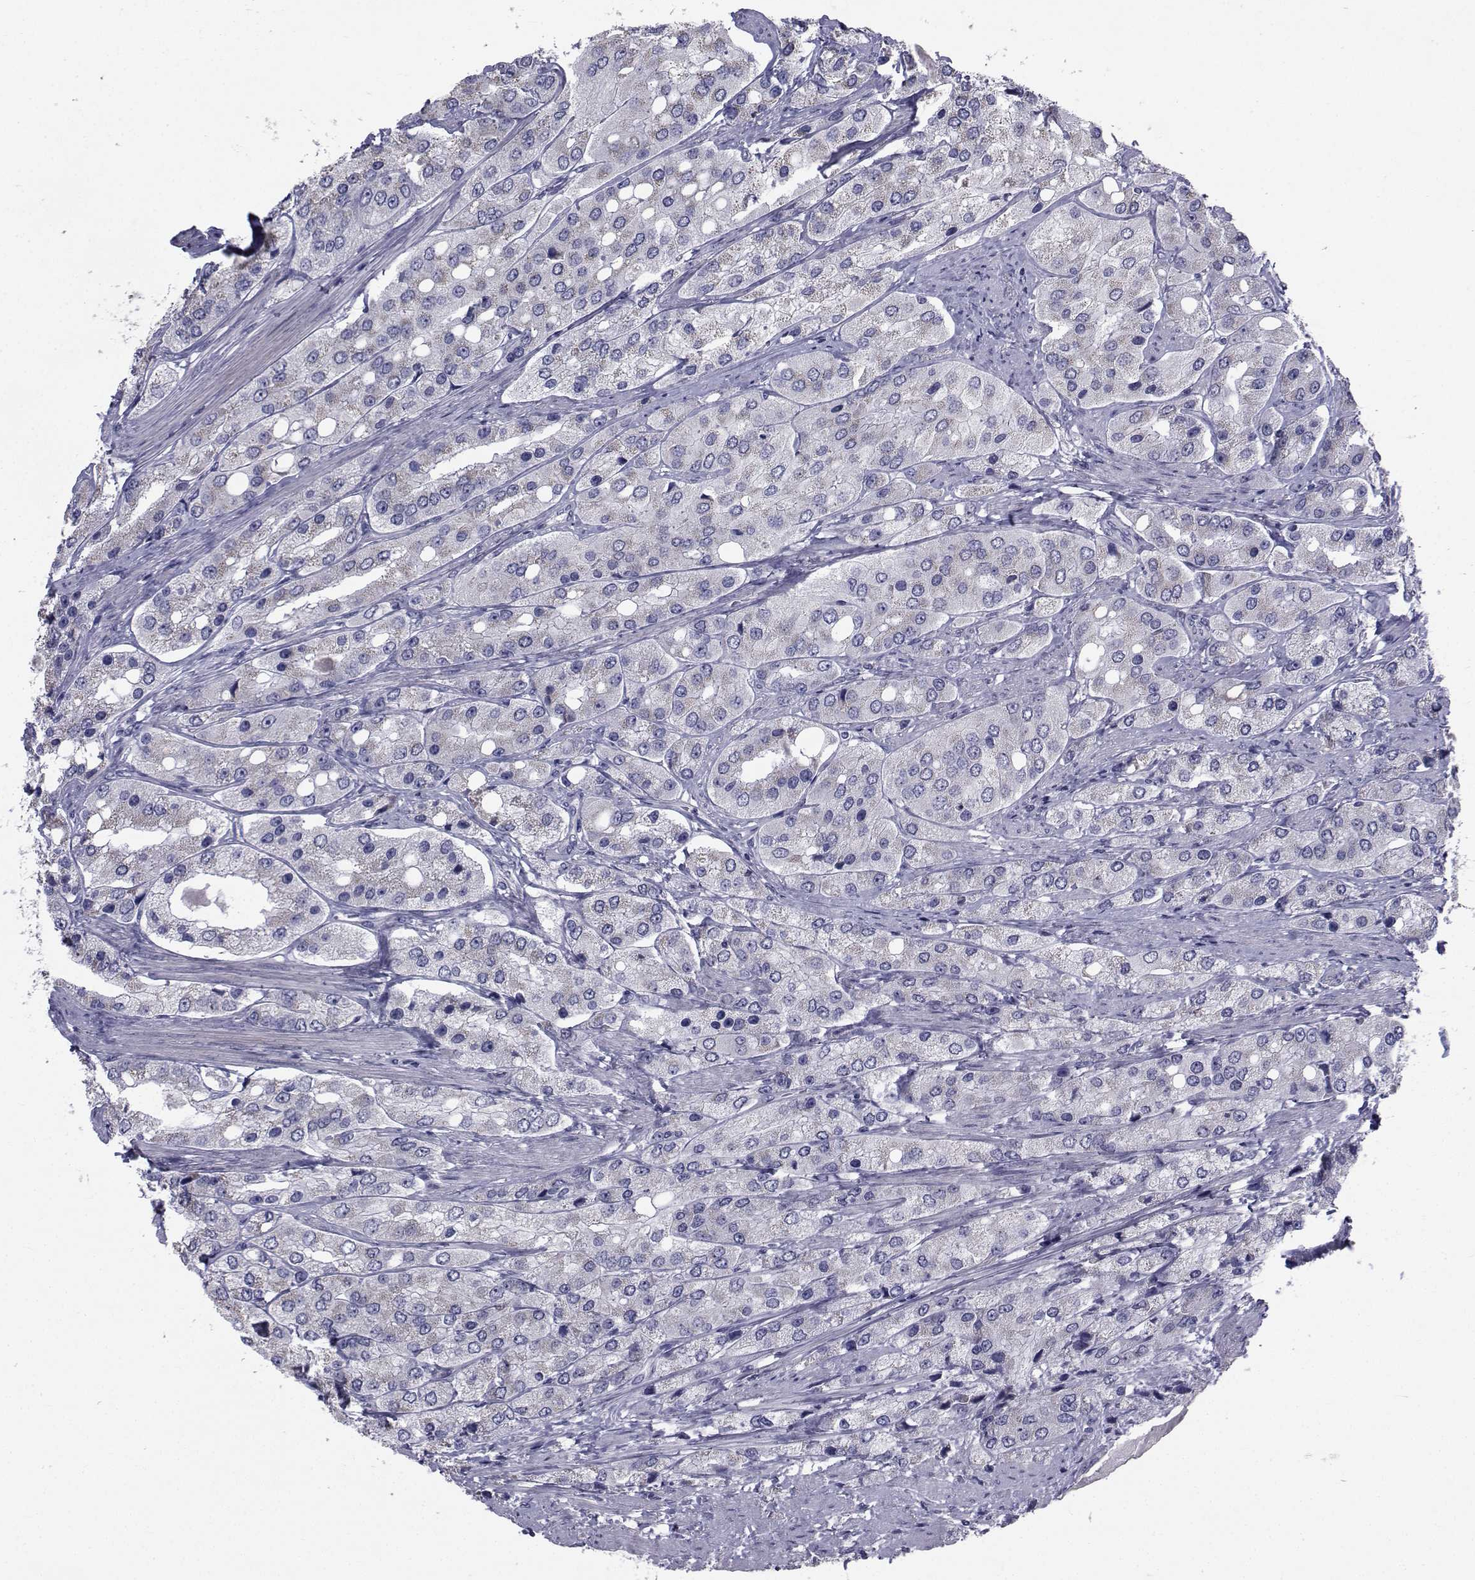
{"staining": {"intensity": "negative", "quantity": "none", "location": "none"}, "tissue": "prostate cancer", "cell_type": "Tumor cells", "image_type": "cancer", "snomed": [{"axis": "morphology", "description": "Adenocarcinoma, Low grade"}, {"axis": "topography", "description": "Prostate"}], "caption": "IHC histopathology image of neoplastic tissue: human adenocarcinoma (low-grade) (prostate) stained with DAB demonstrates no significant protein expression in tumor cells.", "gene": "CHRNA1", "patient": {"sex": "male", "age": 69}}